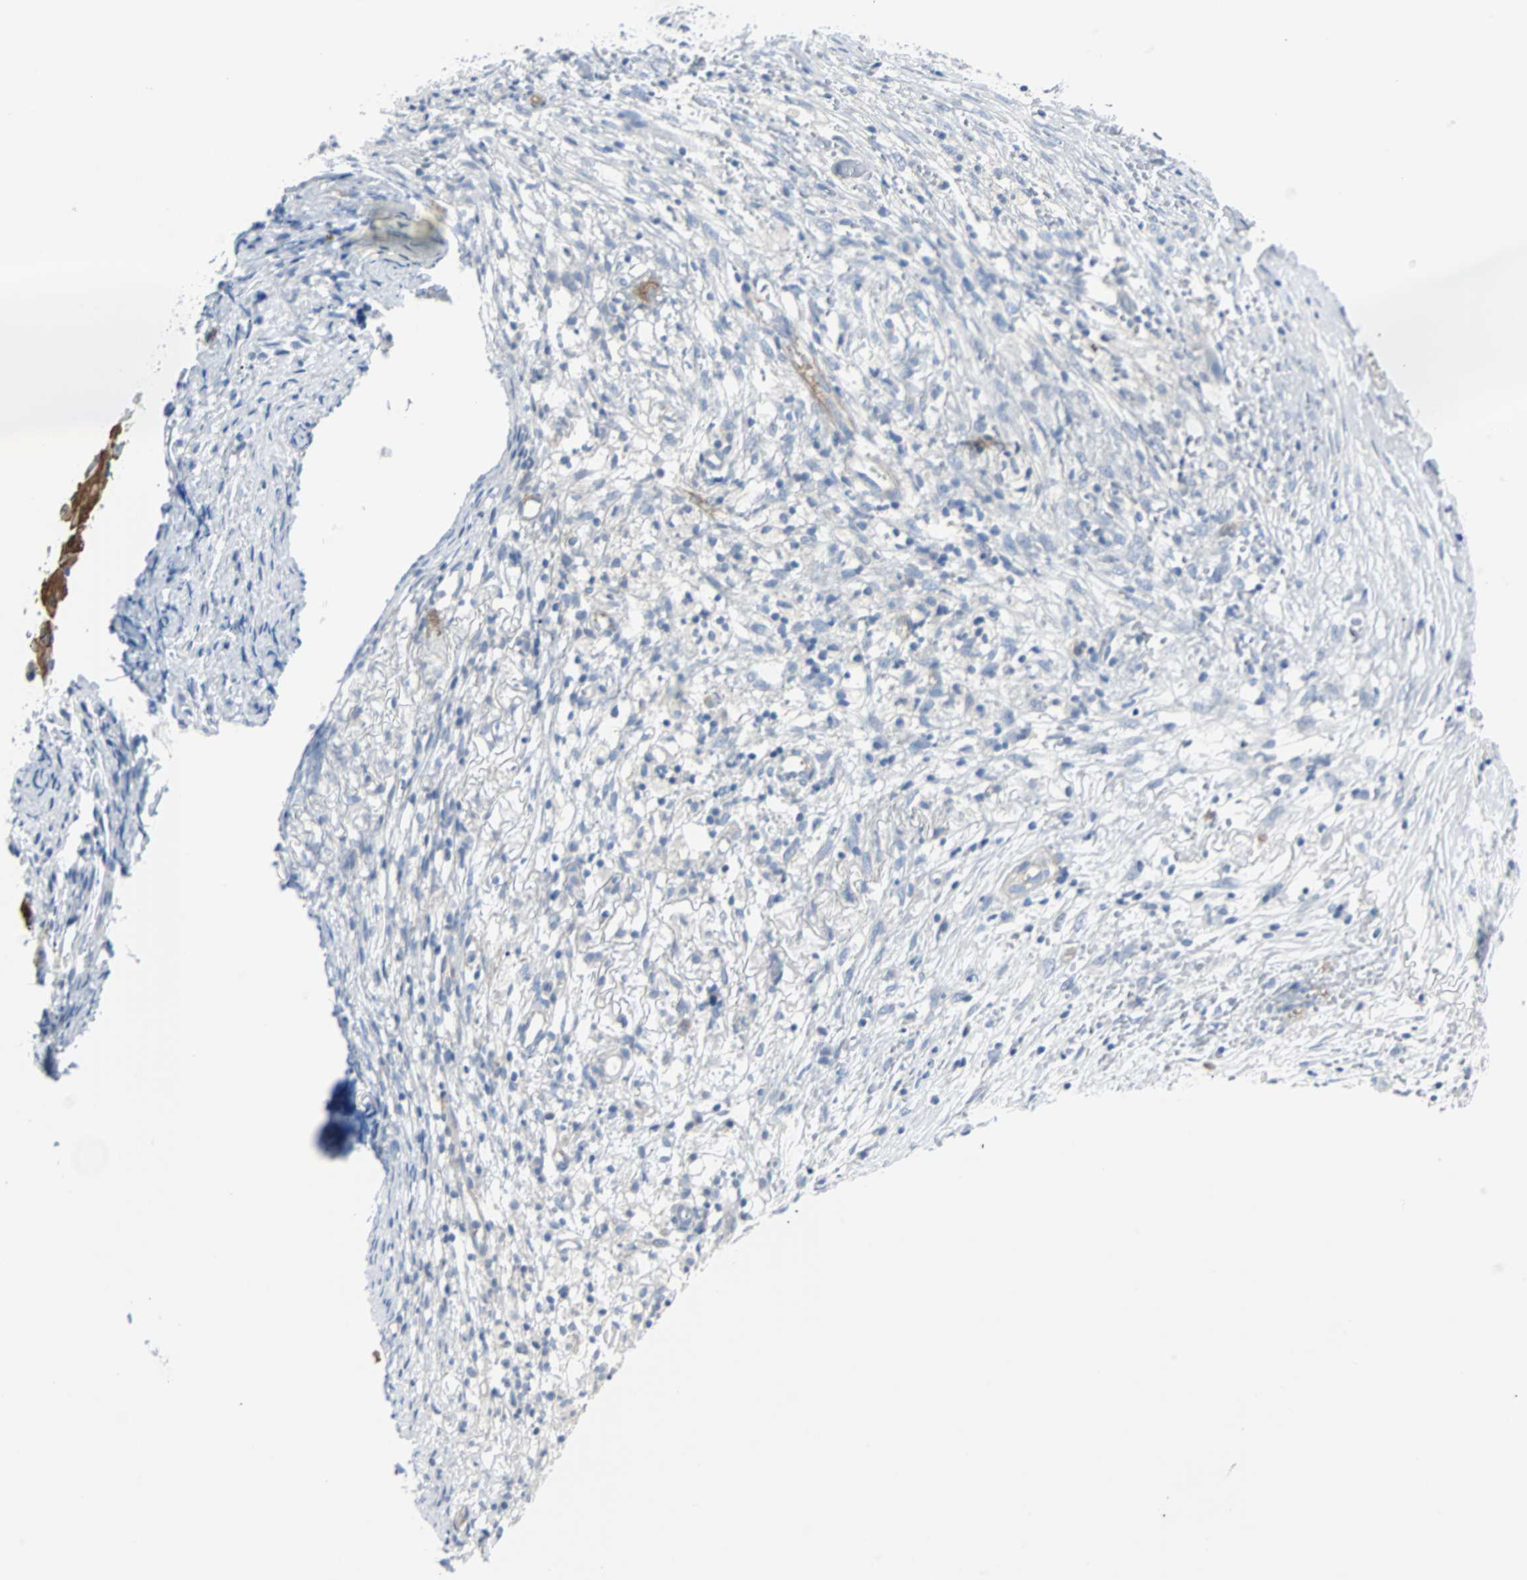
{"staining": {"intensity": "negative", "quantity": "none", "location": "none"}, "tissue": "ovarian cancer", "cell_type": "Tumor cells", "image_type": "cancer", "snomed": [{"axis": "morphology", "description": "Carcinoma, endometroid"}, {"axis": "topography", "description": "Ovary"}], "caption": "Protein analysis of ovarian endometroid carcinoma demonstrates no significant positivity in tumor cells. The staining is performed using DAB brown chromogen with nuclei counter-stained in using hematoxylin.", "gene": "RASA1", "patient": {"sex": "female", "age": 42}}